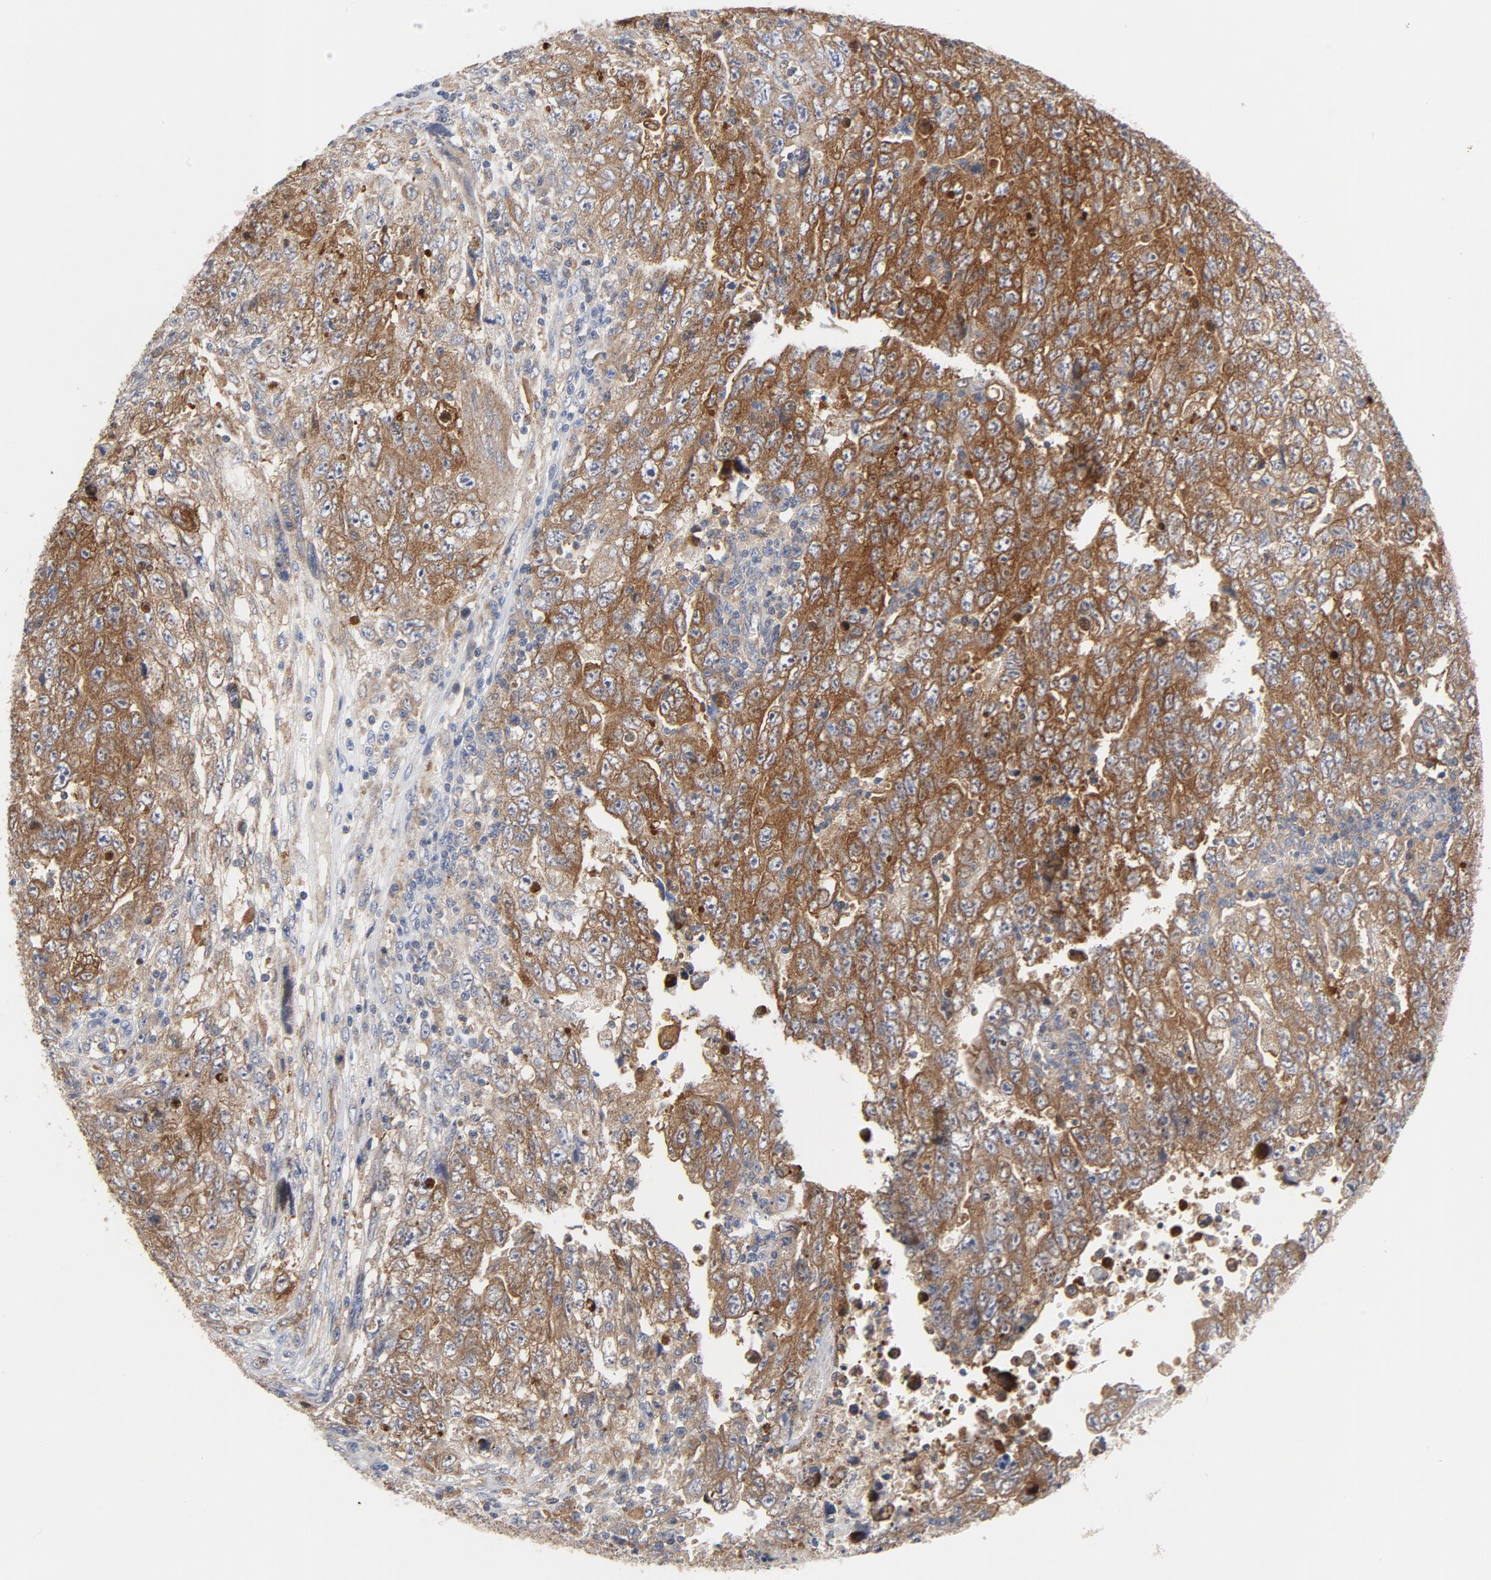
{"staining": {"intensity": "strong", "quantity": ">75%", "location": "cytoplasmic/membranous"}, "tissue": "testis cancer", "cell_type": "Tumor cells", "image_type": "cancer", "snomed": [{"axis": "morphology", "description": "Carcinoma, Embryonal, NOS"}, {"axis": "topography", "description": "Testis"}], "caption": "Protein staining of testis cancer (embryonal carcinoma) tissue shows strong cytoplasmic/membranous positivity in about >75% of tumor cells. (Brightfield microscopy of DAB IHC at high magnification).", "gene": "RAPGEF4", "patient": {"sex": "male", "age": 28}}